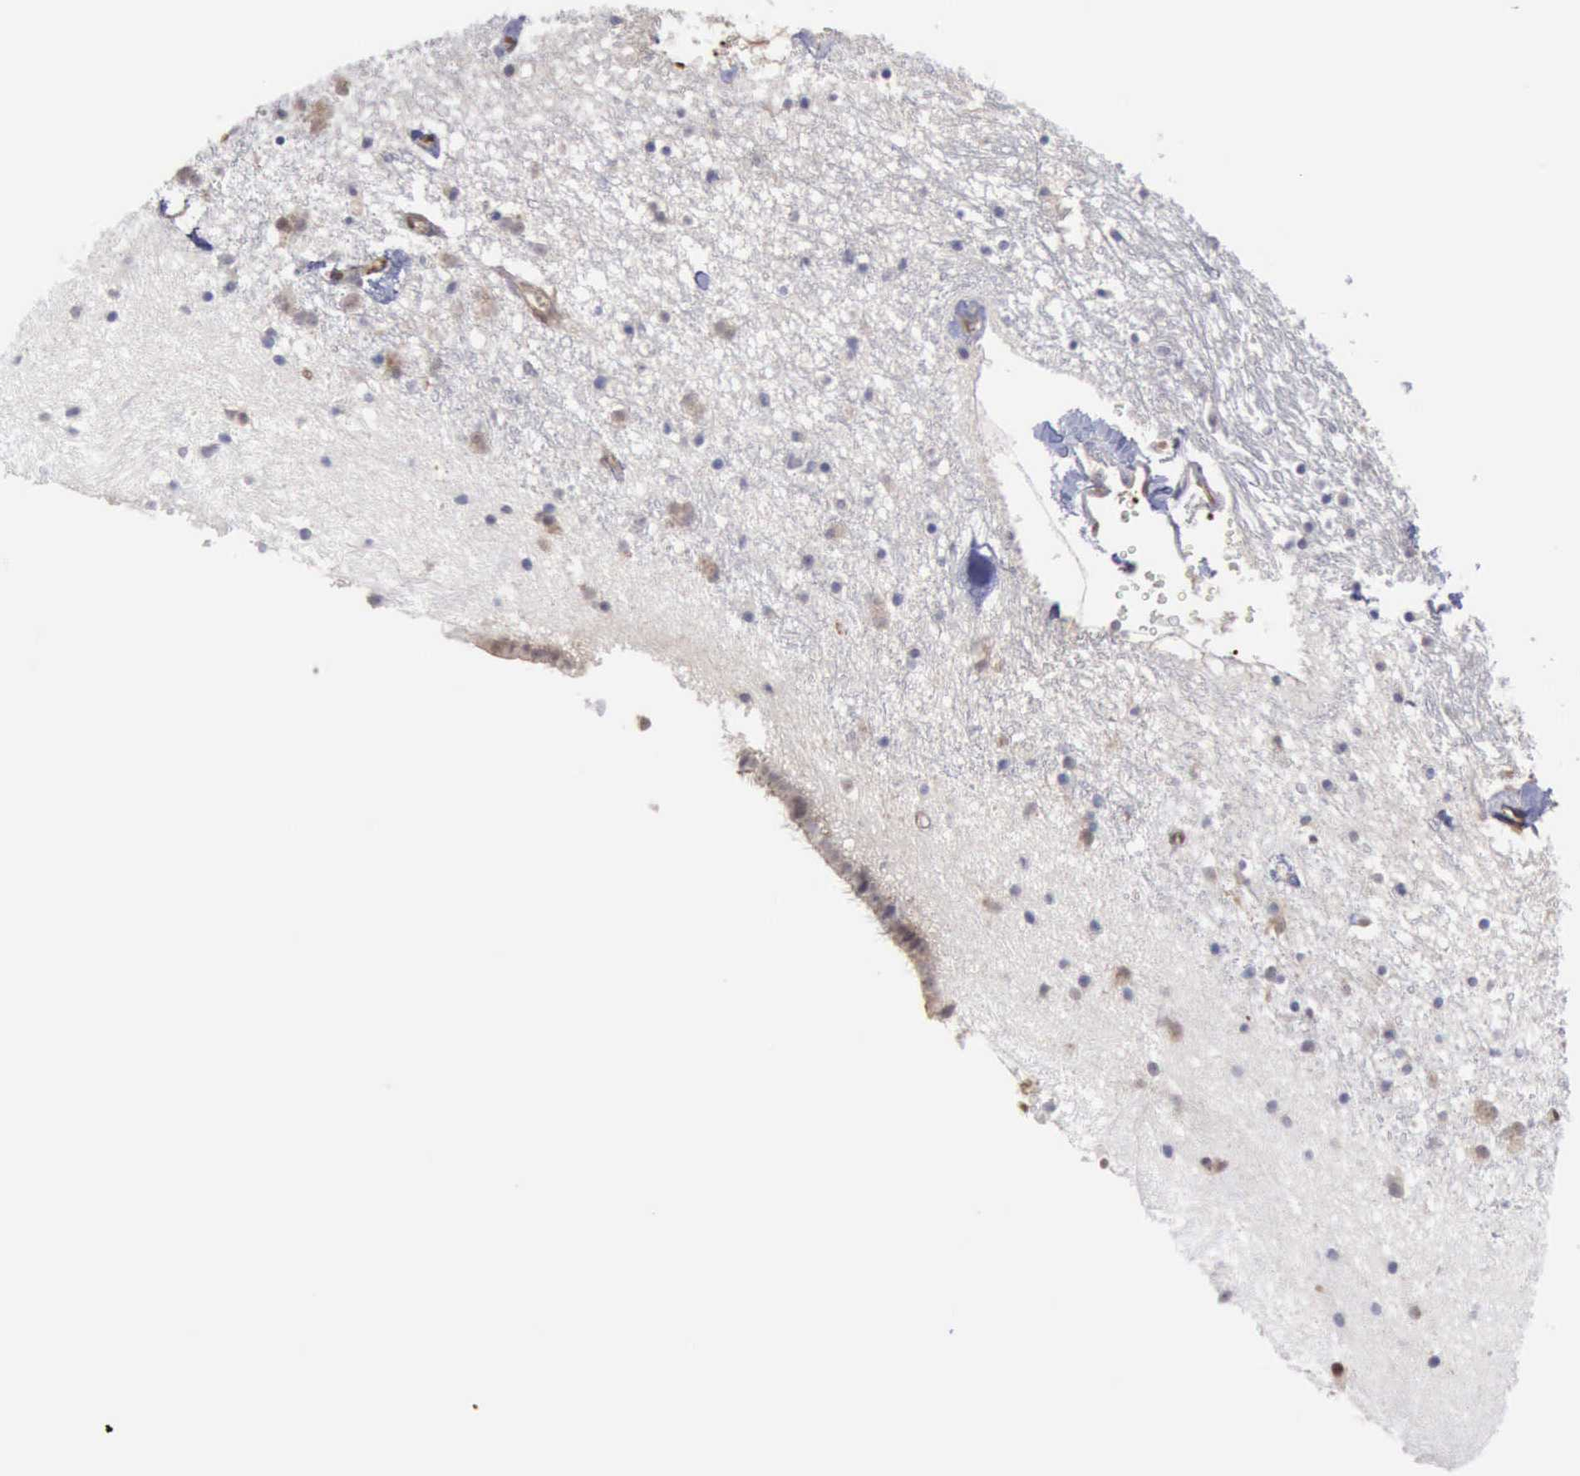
{"staining": {"intensity": "weak", "quantity": "<25%", "location": "cytoplasmic/membranous,nuclear"}, "tissue": "caudate", "cell_type": "Glial cells", "image_type": "normal", "snomed": [{"axis": "morphology", "description": "Normal tissue, NOS"}, {"axis": "topography", "description": "Lateral ventricle wall"}], "caption": "Immunohistochemistry (IHC) of unremarkable caudate demonstrates no positivity in glial cells.", "gene": "STAT1", "patient": {"sex": "male", "age": 45}}